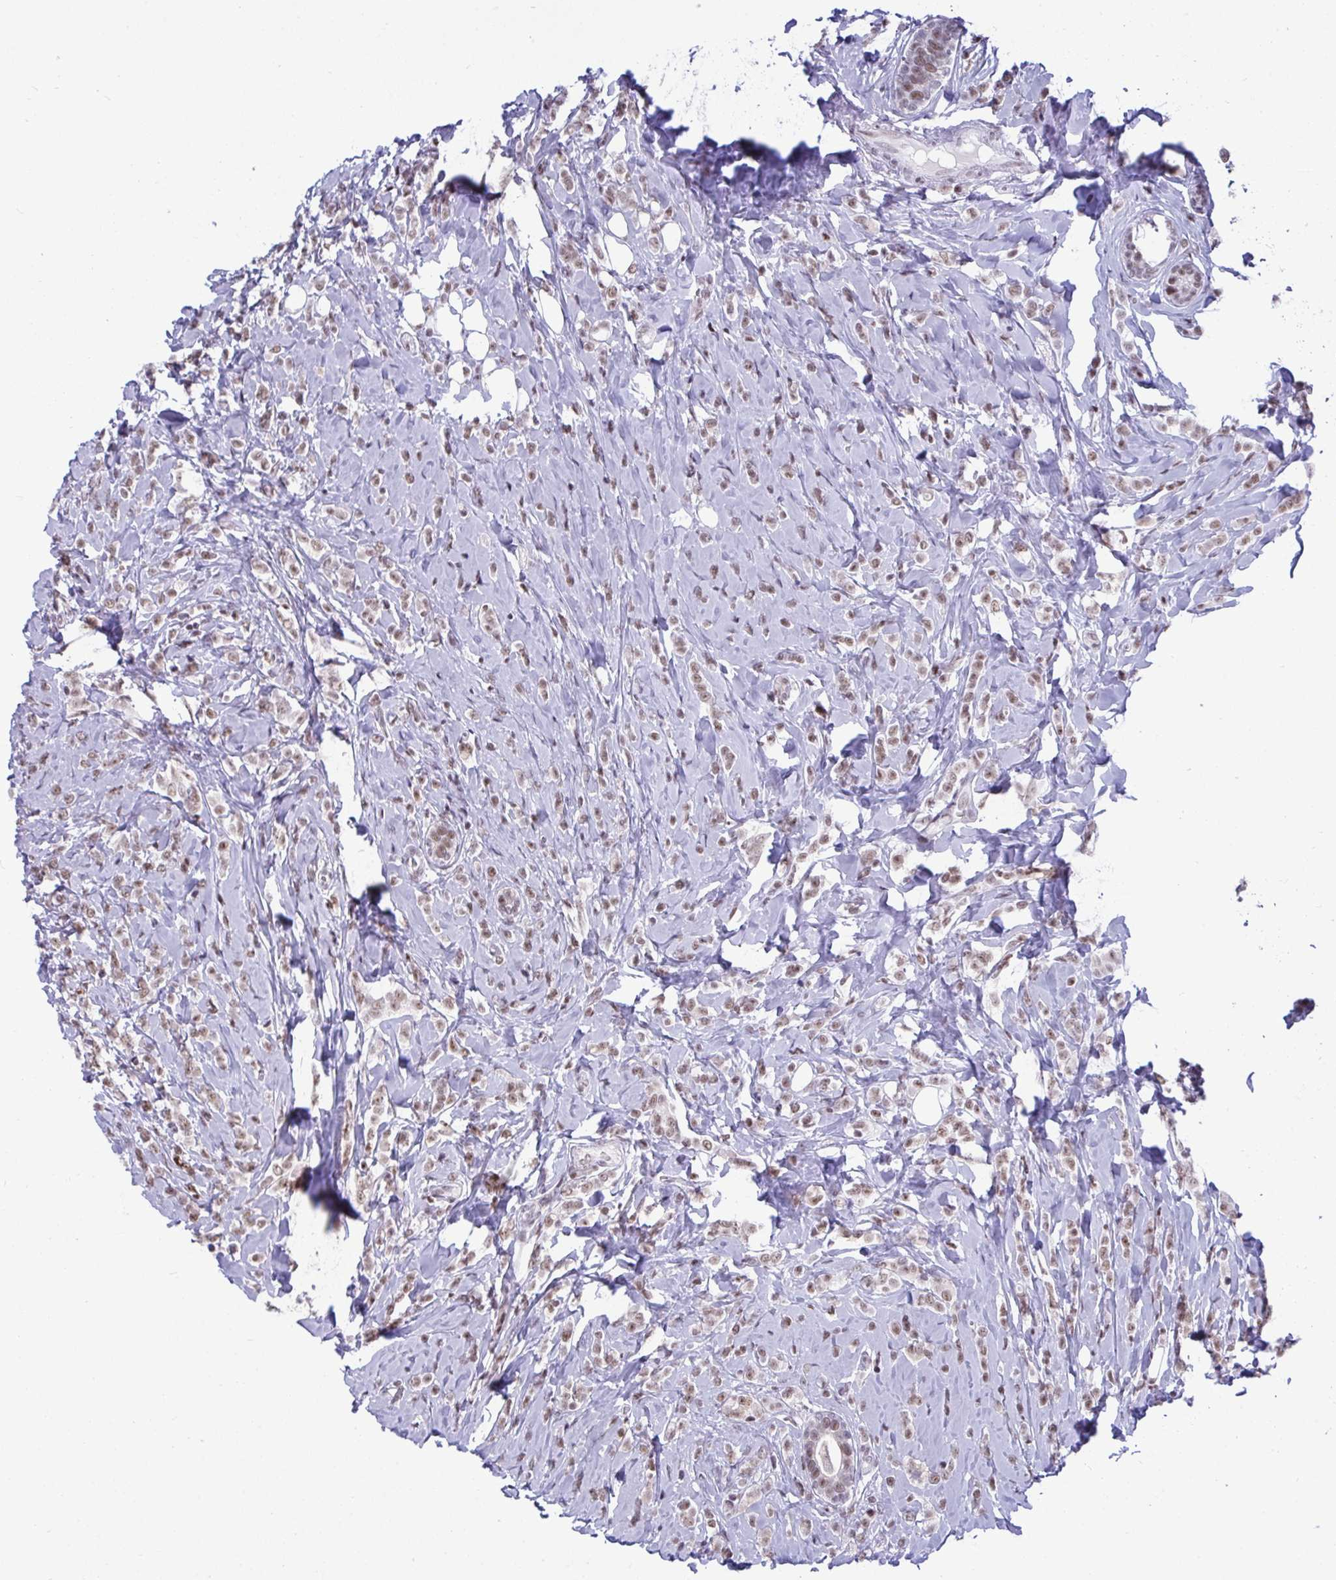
{"staining": {"intensity": "moderate", "quantity": ">75%", "location": "nuclear"}, "tissue": "breast cancer", "cell_type": "Tumor cells", "image_type": "cancer", "snomed": [{"axis": "morphology", "description": "Lobular carcinoma"}, {"axis": "topography", "description": "Breast"}], "caption": "There is medium levels of moderate nuclear positivity in tumor cells of breast cancer, as demonstrated by immunohistochemical staining (brown color).", "gene": "WBP11", "patient": {"sex": "female", "age": 49}}